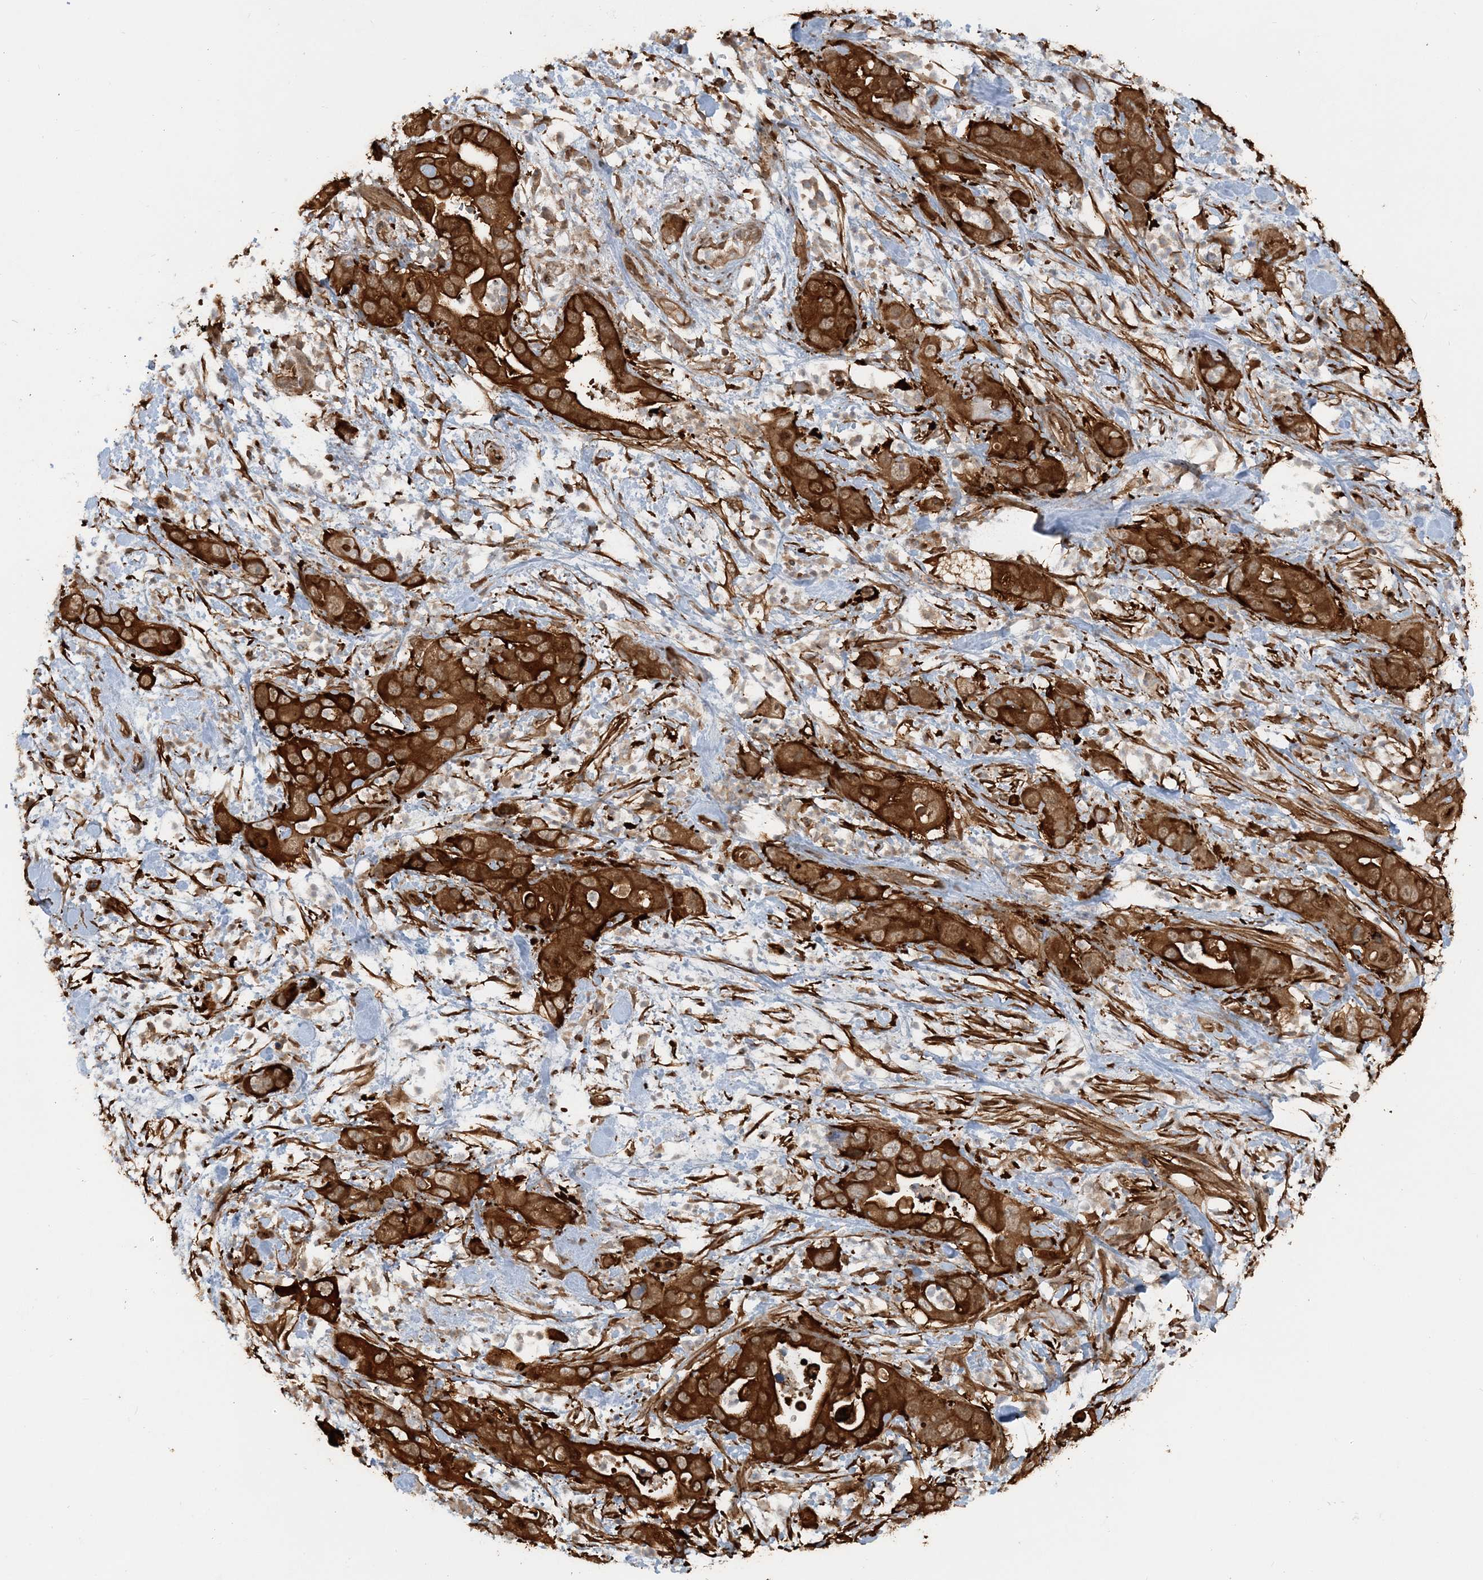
{"staining": {"intensity": "strong", "quantity": ">75%", "location": "cytoplasmic/membranous"}, "tissue": "pancreatic cancer", "cell_type": "Tumor cells", "image_type": "cancer", "snomed": [{"axis": "morphology", "description": "Adenocarcinoma, NOS"}, {"axis": "topography", "description": "Pancreas"}], "caption": "IHC histopathology image of pancreatic cancer (adenocarcinoma) stained for a protein (brown), which exhibits high levels of strong cytoplasmic/membranous staining in about >75% of tumor cells.", "gene": "DSTN", "patient": {"sex": "female", "age": 71}}